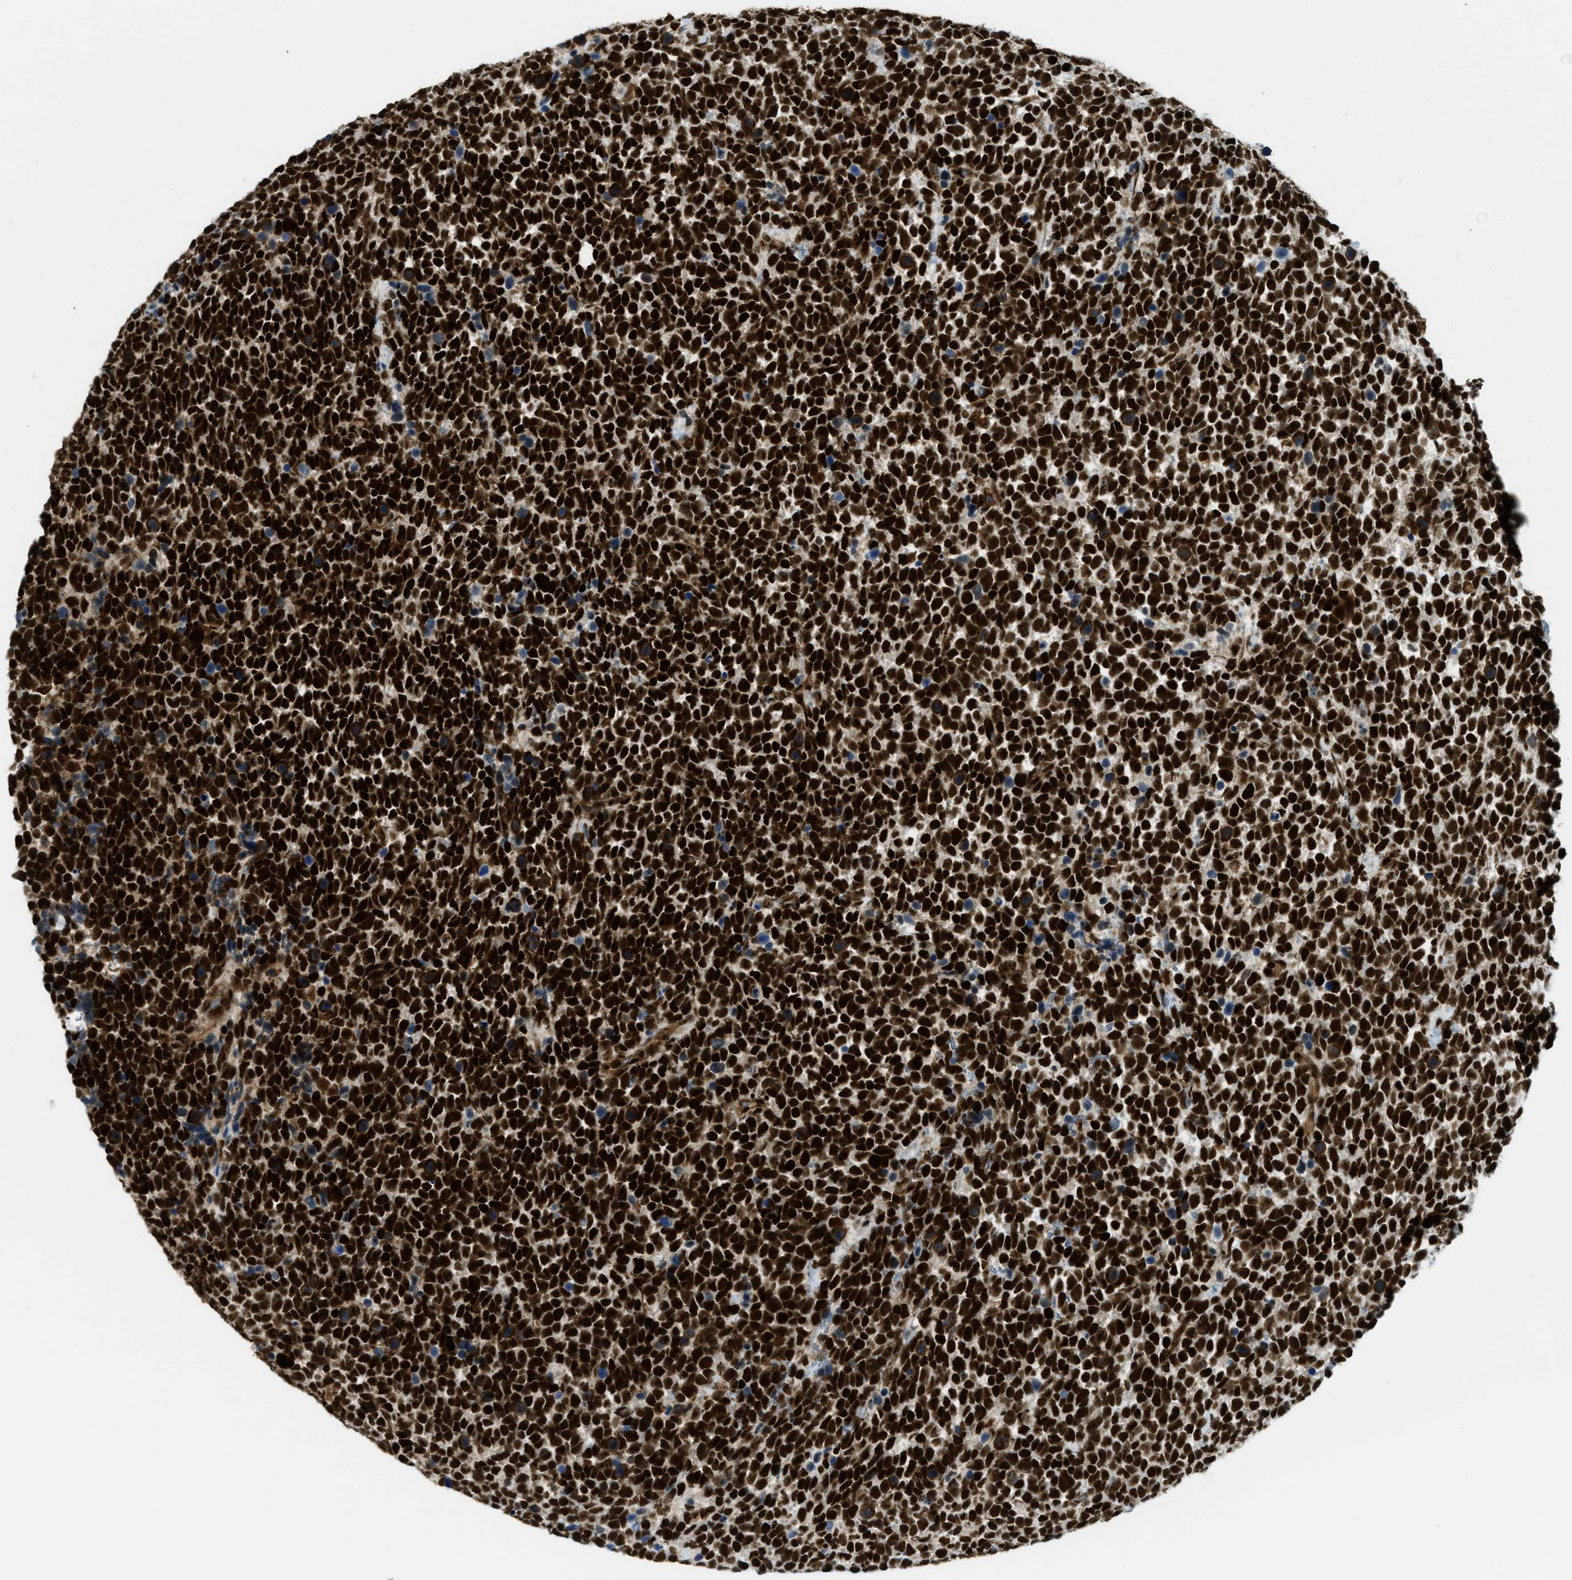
{"staining": {"intensity": "strong", "quantity": ">75%", "location": "nuclear"}, "tissue": "urothelial cancer", "cell_type": "Tumor cells", "image_type": "cancer", "snomed": [{"axis": "morphology", "description": "Urothelial carcinoma, High grade"}, {"axis": "topography", "description": "Urinary bladder"}], "caption": "This image exhibits urothelial cancer stained with immunohistochemistry (IHC) to label a protein in brown. The nuclear of tumor cells show strong positivity for the protein. Nuclei are counter-stained blue.", "gene": "ZFR", "patient": {"sex": "female", "age": 82}}